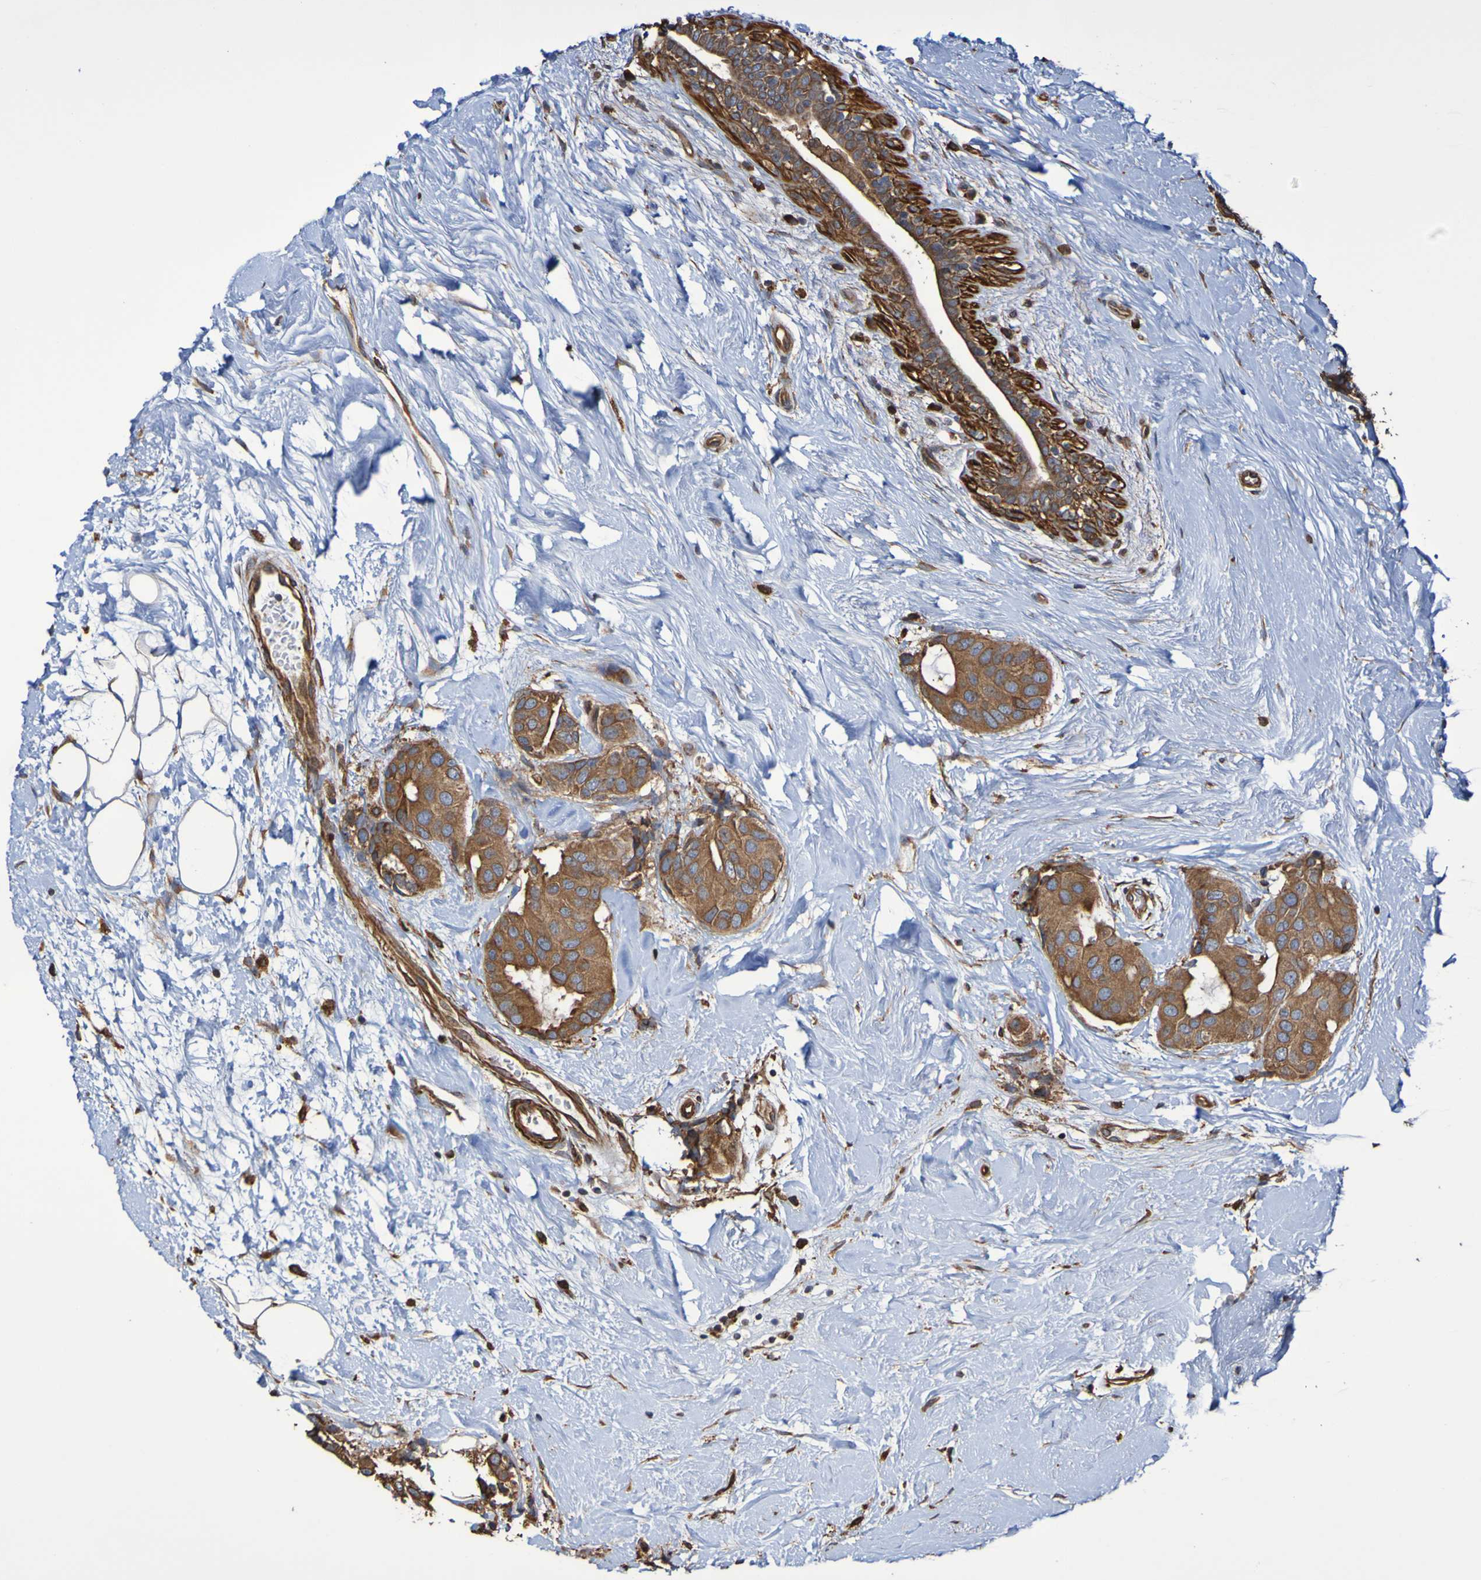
{"staining": {"intensity": "moderate", "quantity": ">75%", "location": "cytoplasmic/membranous"}, "tissue": "breast cancer", "cell_type": "Tumor cells", "image_type": "cancer", "snomed": [{"axis": "morphology", "description": "Normal tissue, NOS"}, {"axis": "morphology", "description": "Duct carcinoma"}, {"axis": "topography", "description": "Breast"}], "caption": "Breast invasive ductal carcinoma stained with immunohistochemistry (IHC) reveals moderate cytoplasmic/membranous positivity in approximately >75% of tumor cells.", "gene": "RAB11A", "patient": {"sex": "female", "age": 39}}